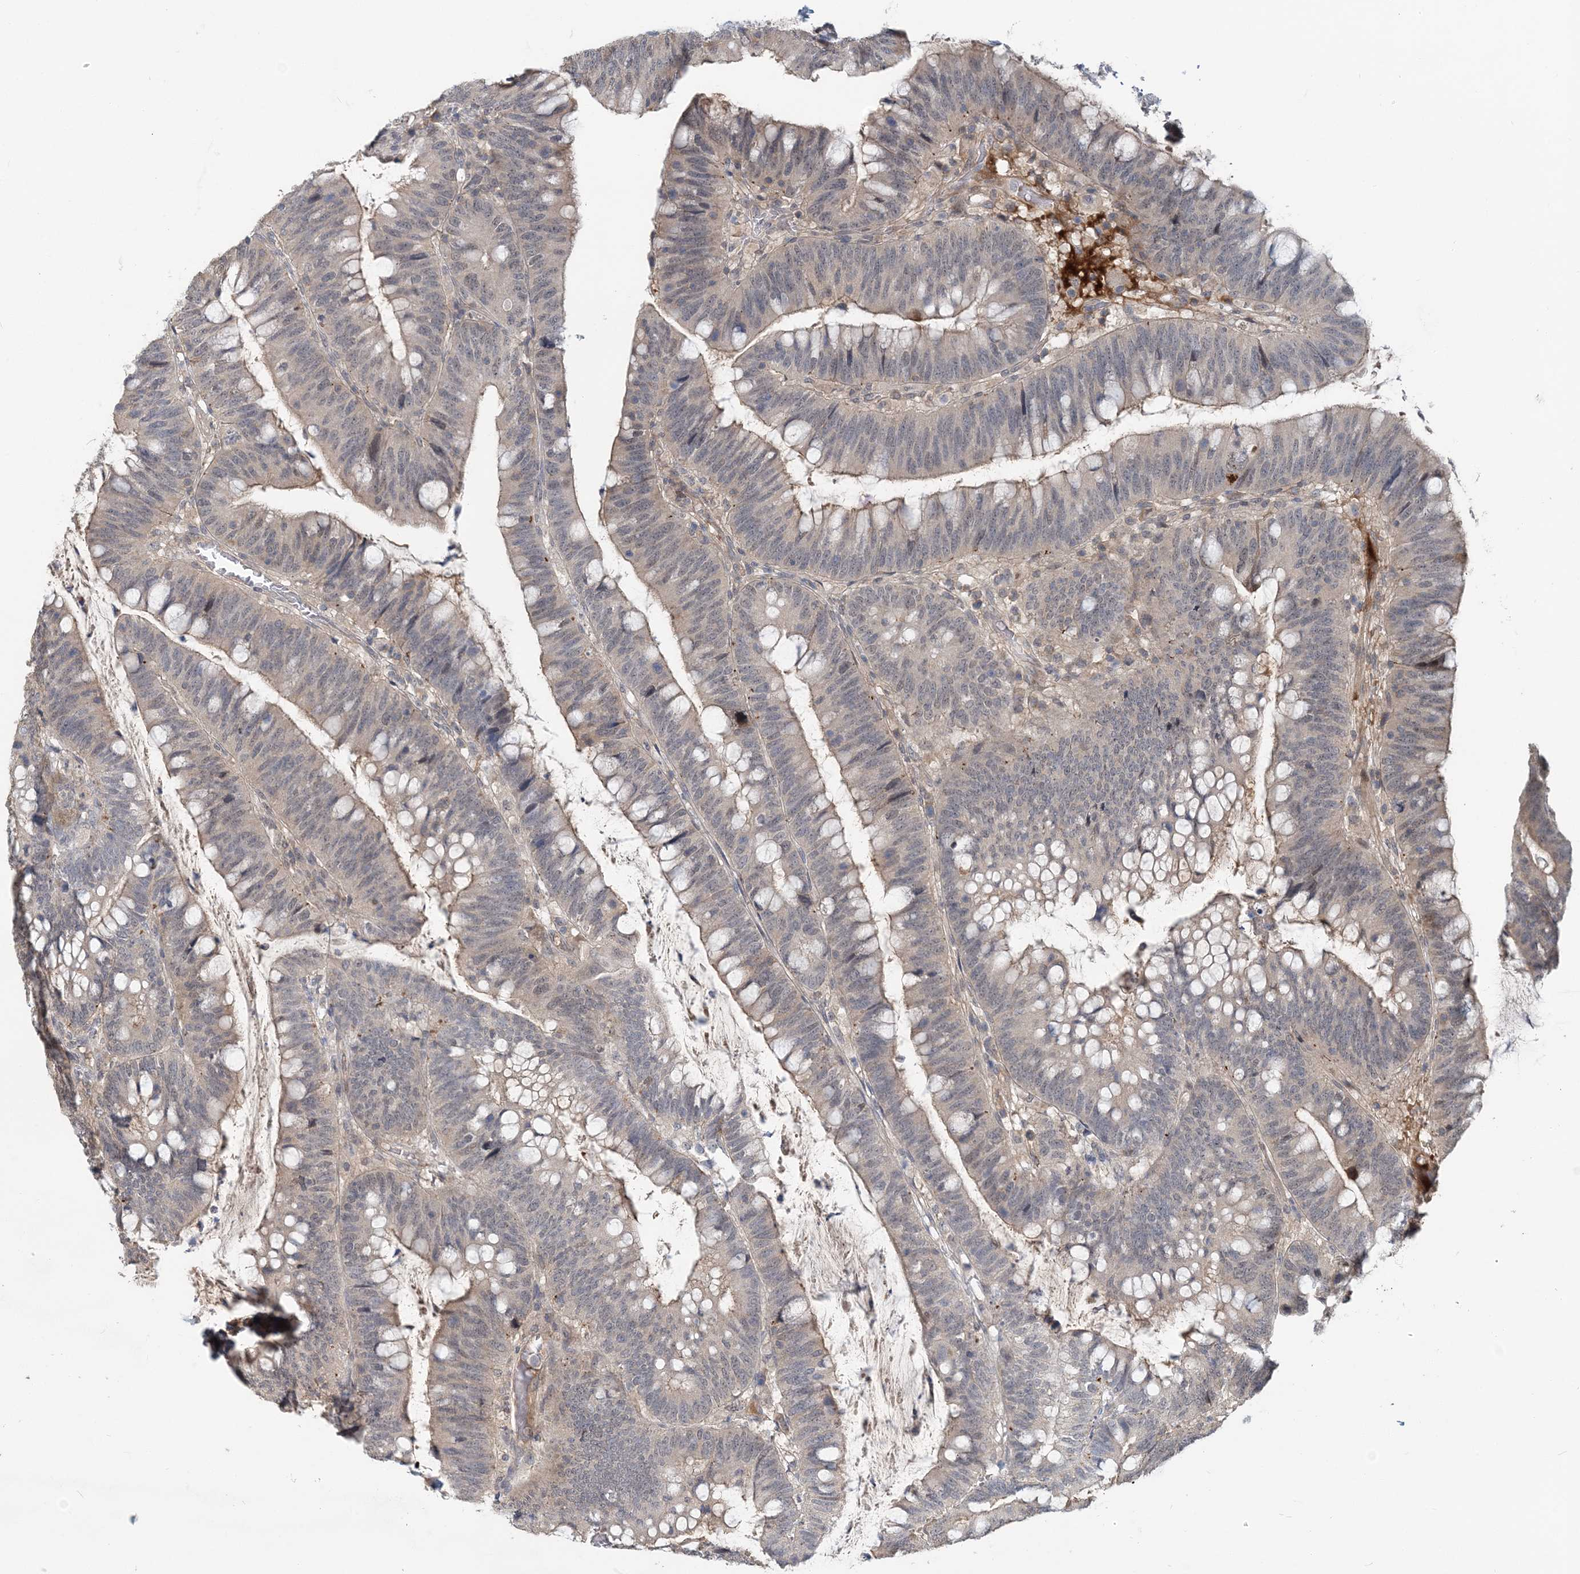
{"staining": {"intensity": "weak", "quantity": "<25%", "location": "cytoplasmic/membranous"}, "tissue": "colorectal cancer", "cell_type": "Tumor cells", "image_type": "cancer", "snomed": [{"axis": "morphology", "description": "Adenocarcinoma, NOS"}, {"axis": "topography", "description": "Colon"}], "caption": "An immunohistochemistry (IHC) photomicrograph of adenocarcinoma (colorectal) is shown. There is no staining in tumor cells of adenocarcinoma (colorectal).", "gene": "RNF25", "patient": {"sex": "female", "age": 66}}